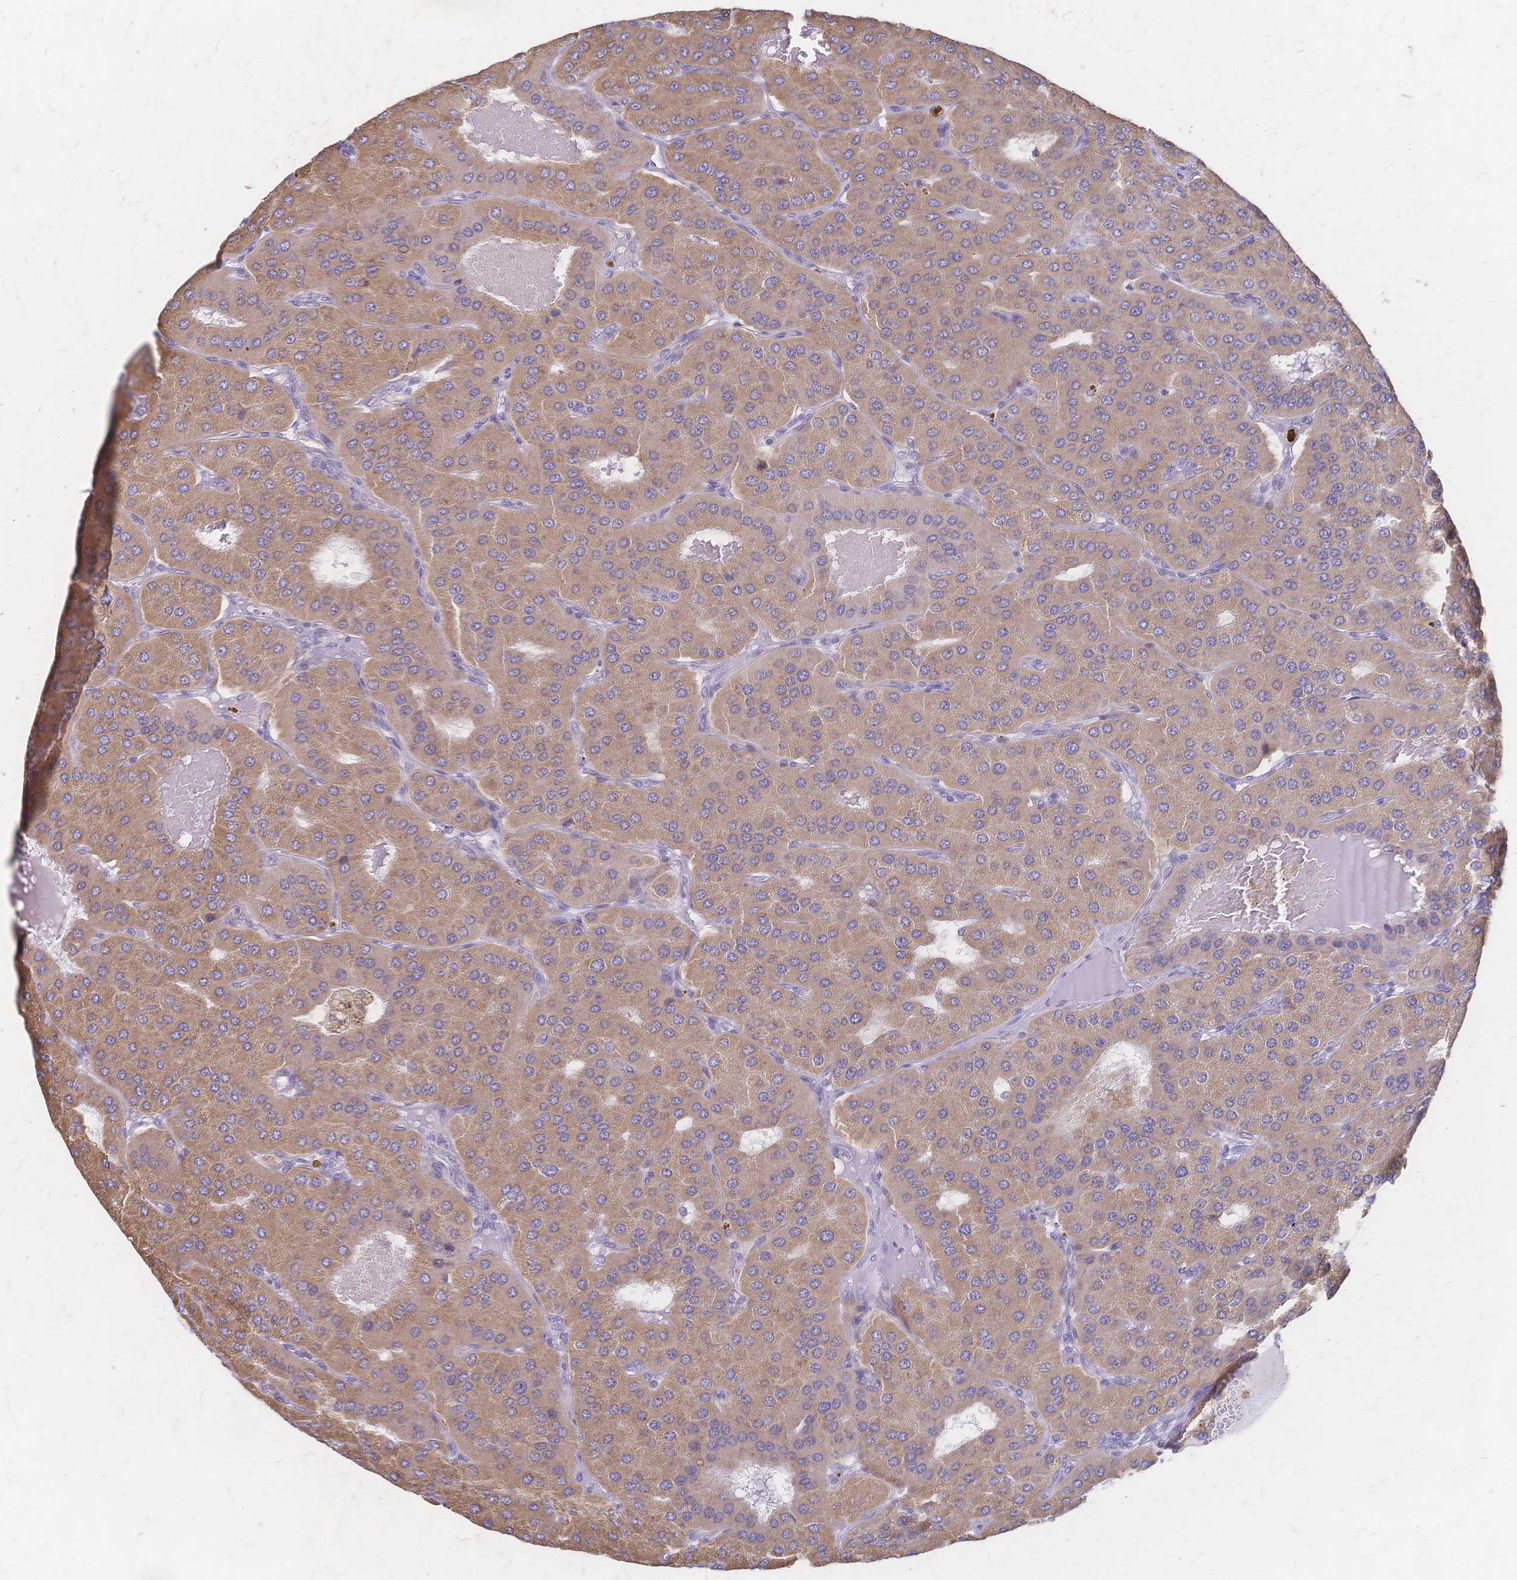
{"staining": {"intensity": "moderate", "quantity": ">75%", "location": "cytoplasmic/membranous"}, "tissue": "parathyroid gland", "cell_type": "Glandular cells", "image_type": "normal", "snomed": [{"axis": "morphology", "description": "Normal tissue, NOS"}, {"axis": "morphology", "description": "Adenoma, NOS"}, {"axis": "topography", "description": "Parathyroid gland"}], "caption": "Brown immunohistochemical staining in benign parathyroid gland displays moderate cytoplasmic/membranous positivity in about >75% of glandular cells.", "gene": "CYB5A", "patient": {"sex": "female", "age": 86}}